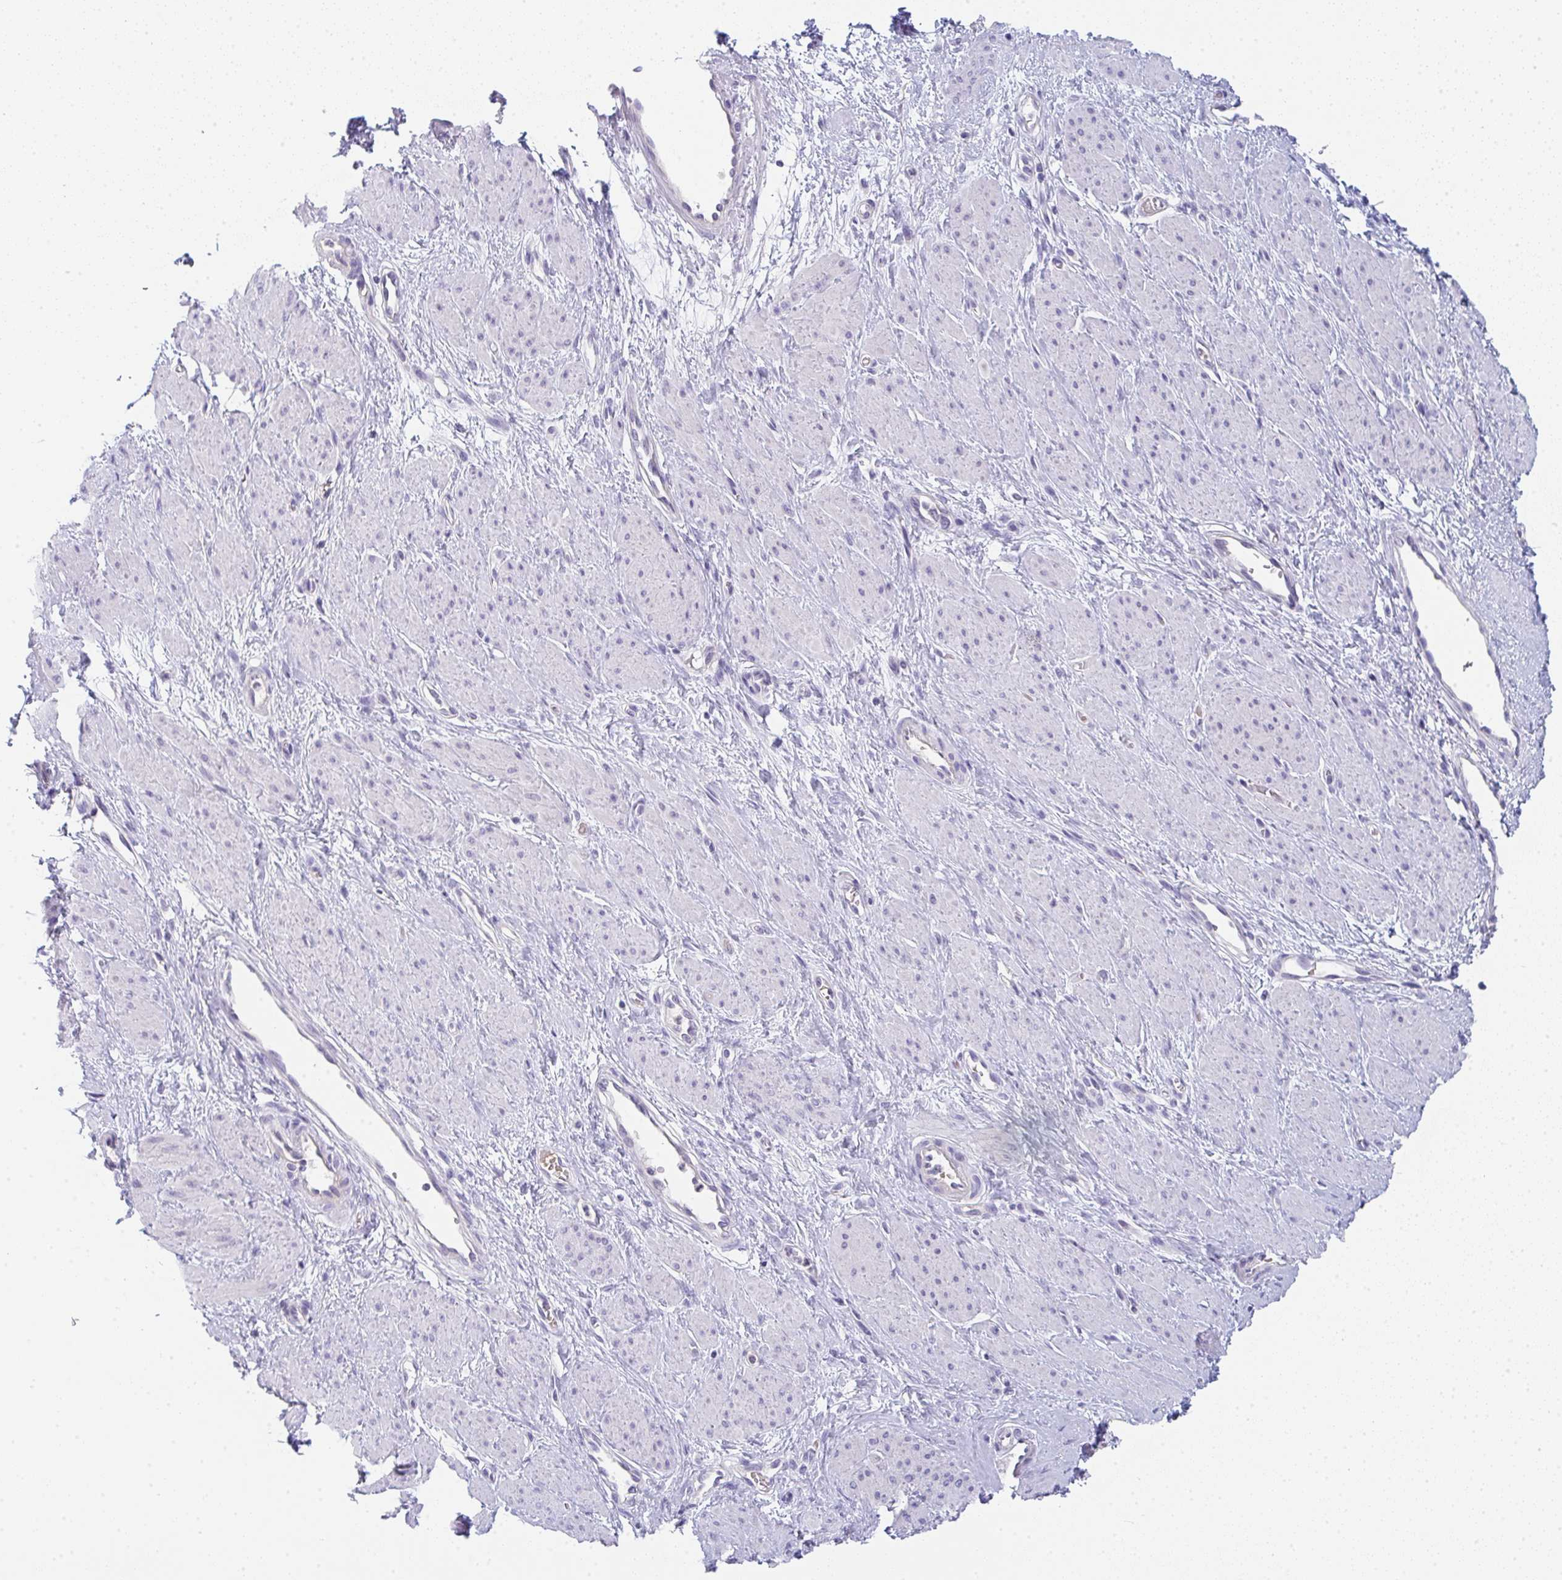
{"staining": {"intensity": "negative", "quantity": "none", "location": "none"}, "tissue": "smooth muscle", "cell_type": "Smooth muscle cells", "image_type": "normal", "snomed": [{"axis": "morphology", "description": "Normal tissue, NOS"}, {"axis": "topography", "description": "Smooth muscle"}, {"axis": "topography", "description": "Uterus"}], "caption": "An IHC micrograph of benign smooth muscle is shown. There is no staining in smooth muscle cells of smooth muscle.", "gene": "CACNA1S", "patient": {"sex": "female", "age": 39}}